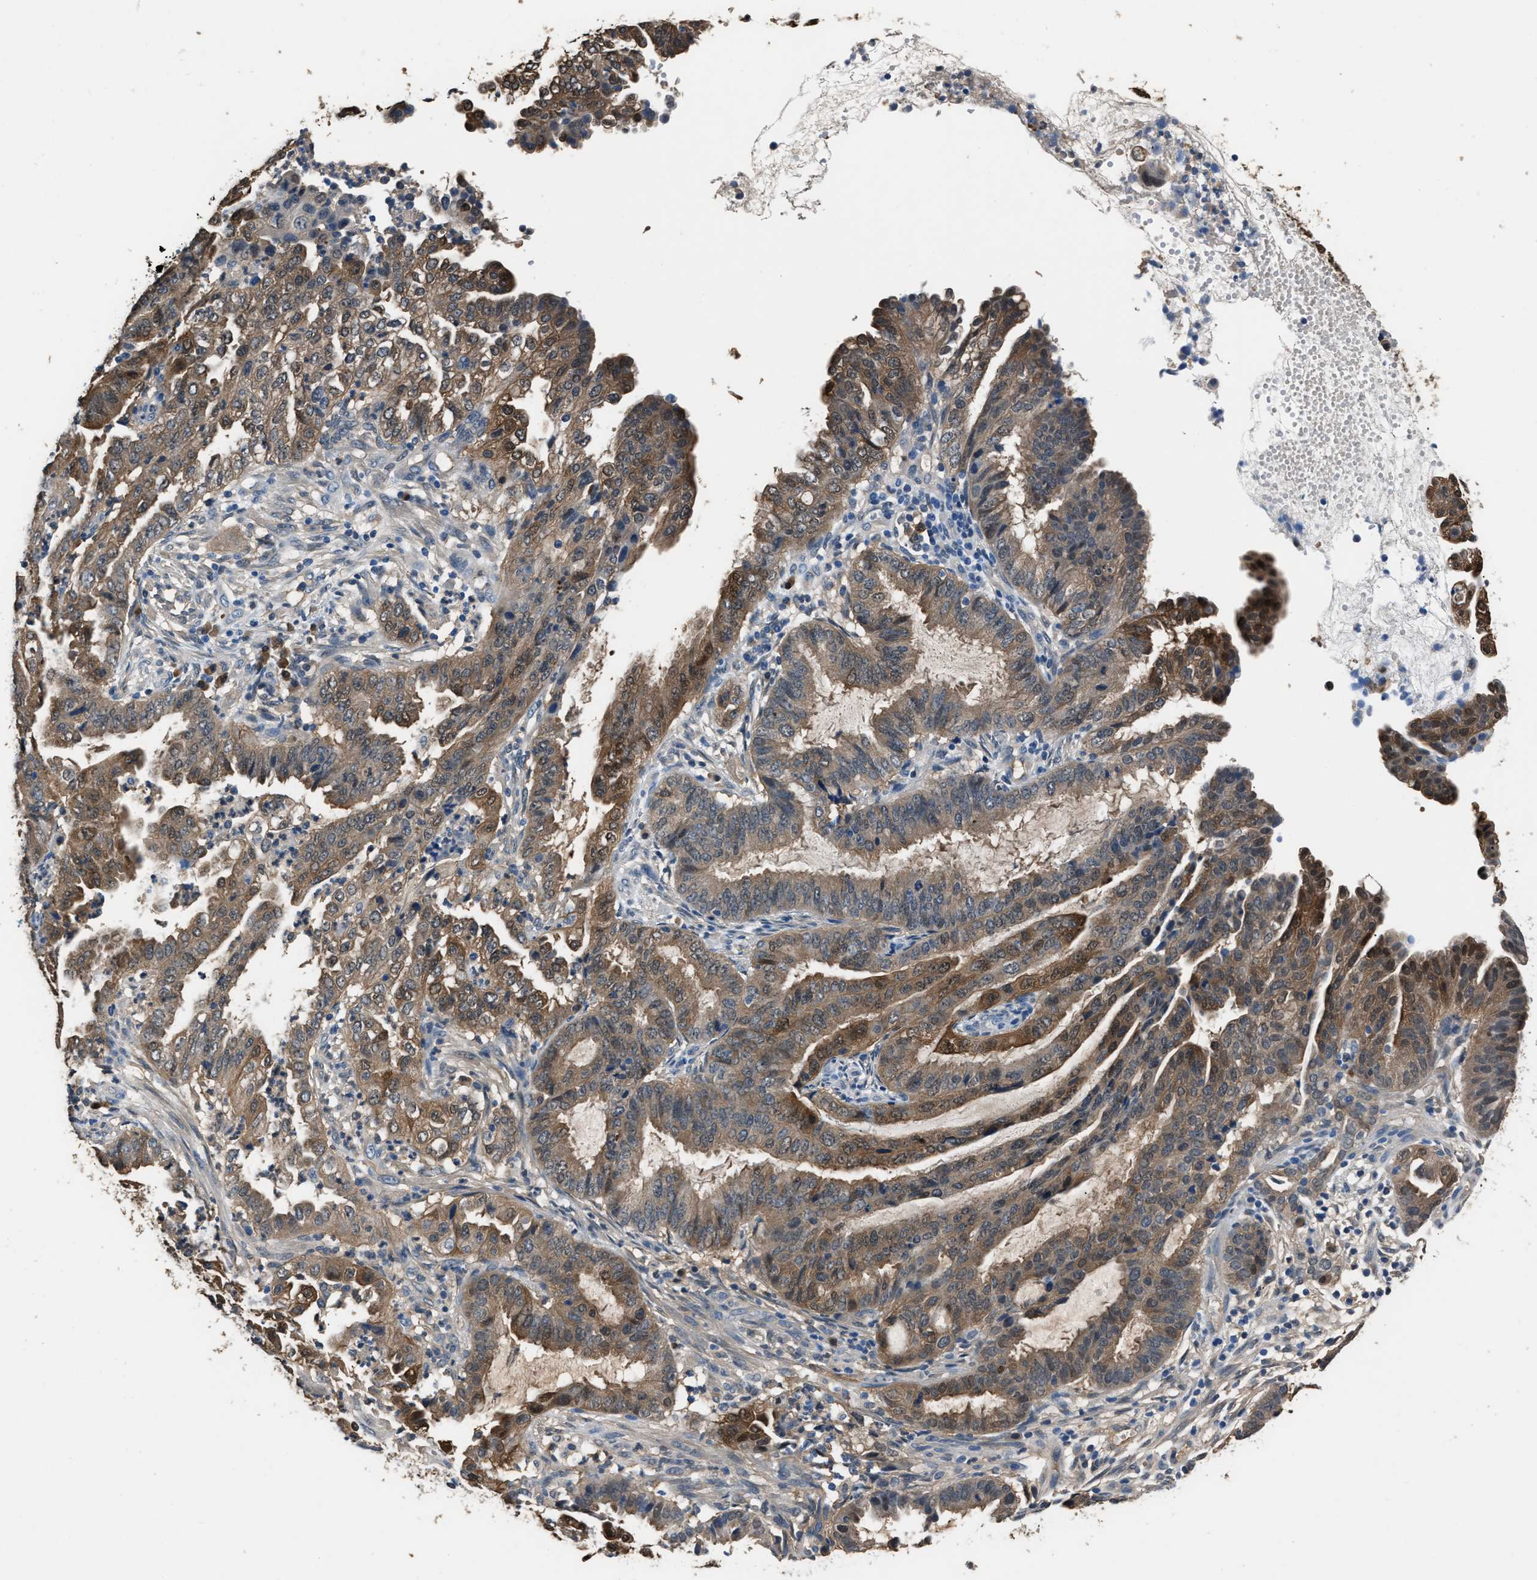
{"staining": {"intensity": "moderate", "quantity": ">75%", "location": "cytoplasmic/membranous"}, "tissue": "endometrial cancer", "cell_type": "Tumor cells", "image_type": "cancer", "snomed": [{"axis": "morphology", "description": "Adenocarcinoma, NOS"}, {"axis": "topography", "description": "Endometrium"}], "caption": "IHC histopathology image of human endometrial cancer stained for a protein (brown), which reveals medium levels of moderate cytoplasmic/membranous staining in approximately >75% of tumor cells.", "gene": "GSTP1", "patient": {"sex": "female", "age": 51}}